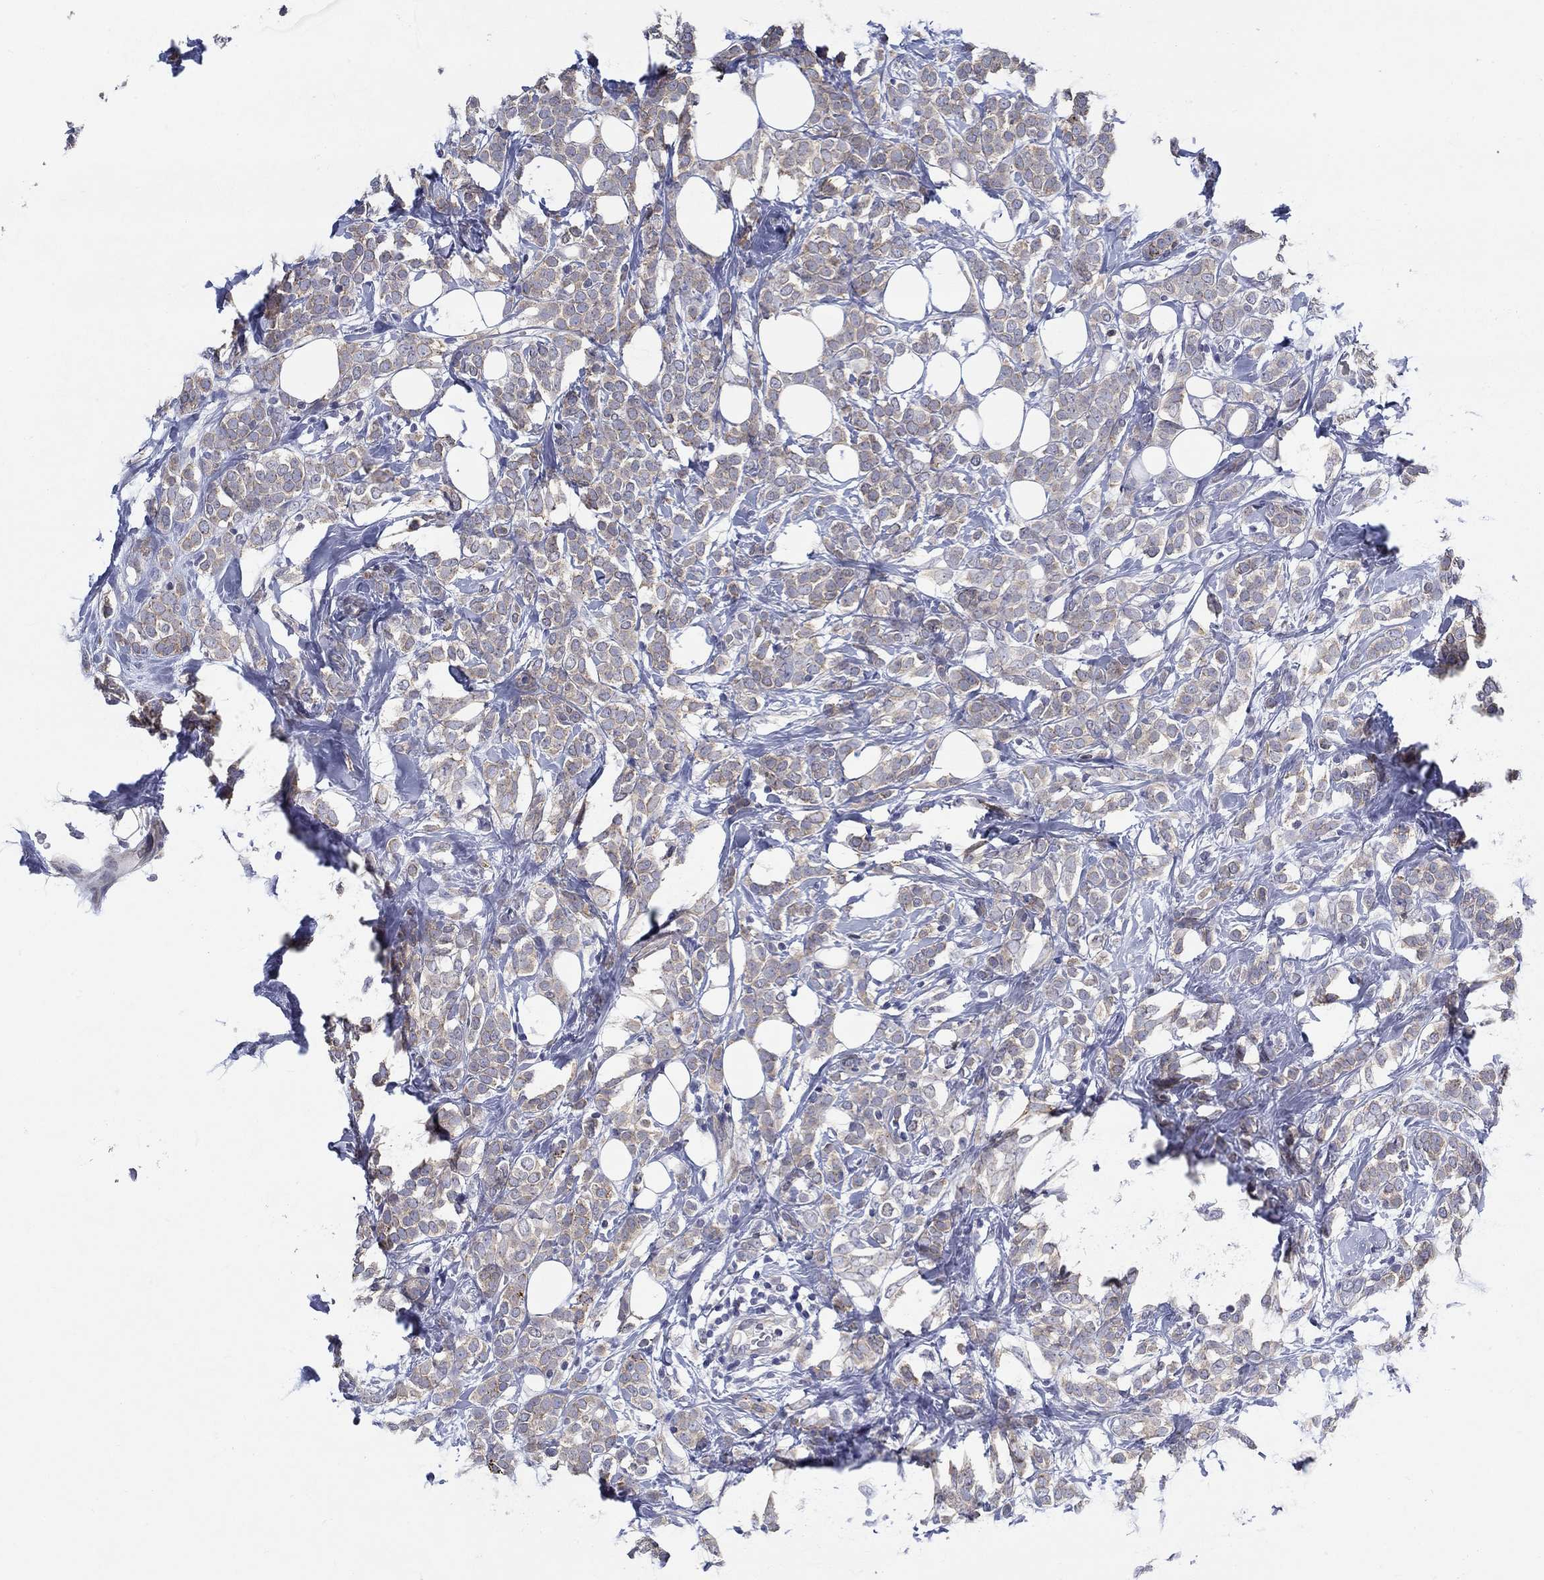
{"staining": {"intensity": "weak", "quantity": ">75%", "location": "cytoplasmic/membranous"}, "tissue": "breast cancer", "cell_type": "Tumor cells", "image_type": "cancer", "snomed": [{"axis": "morphology", "description": "Lobular carcinoma"}, {"axis": "topography", "description": "Breast"}], "caption": "Breast cancer tissue displays weak cytoplasmic/membranous expression in about >75% of tumor cells, visualized by immunohistochemistry. (Brightfield microscopy of DAB IHC at high magnification).", "gene": "ERMP1", "patient": {"sex": "female", "age": 49}}